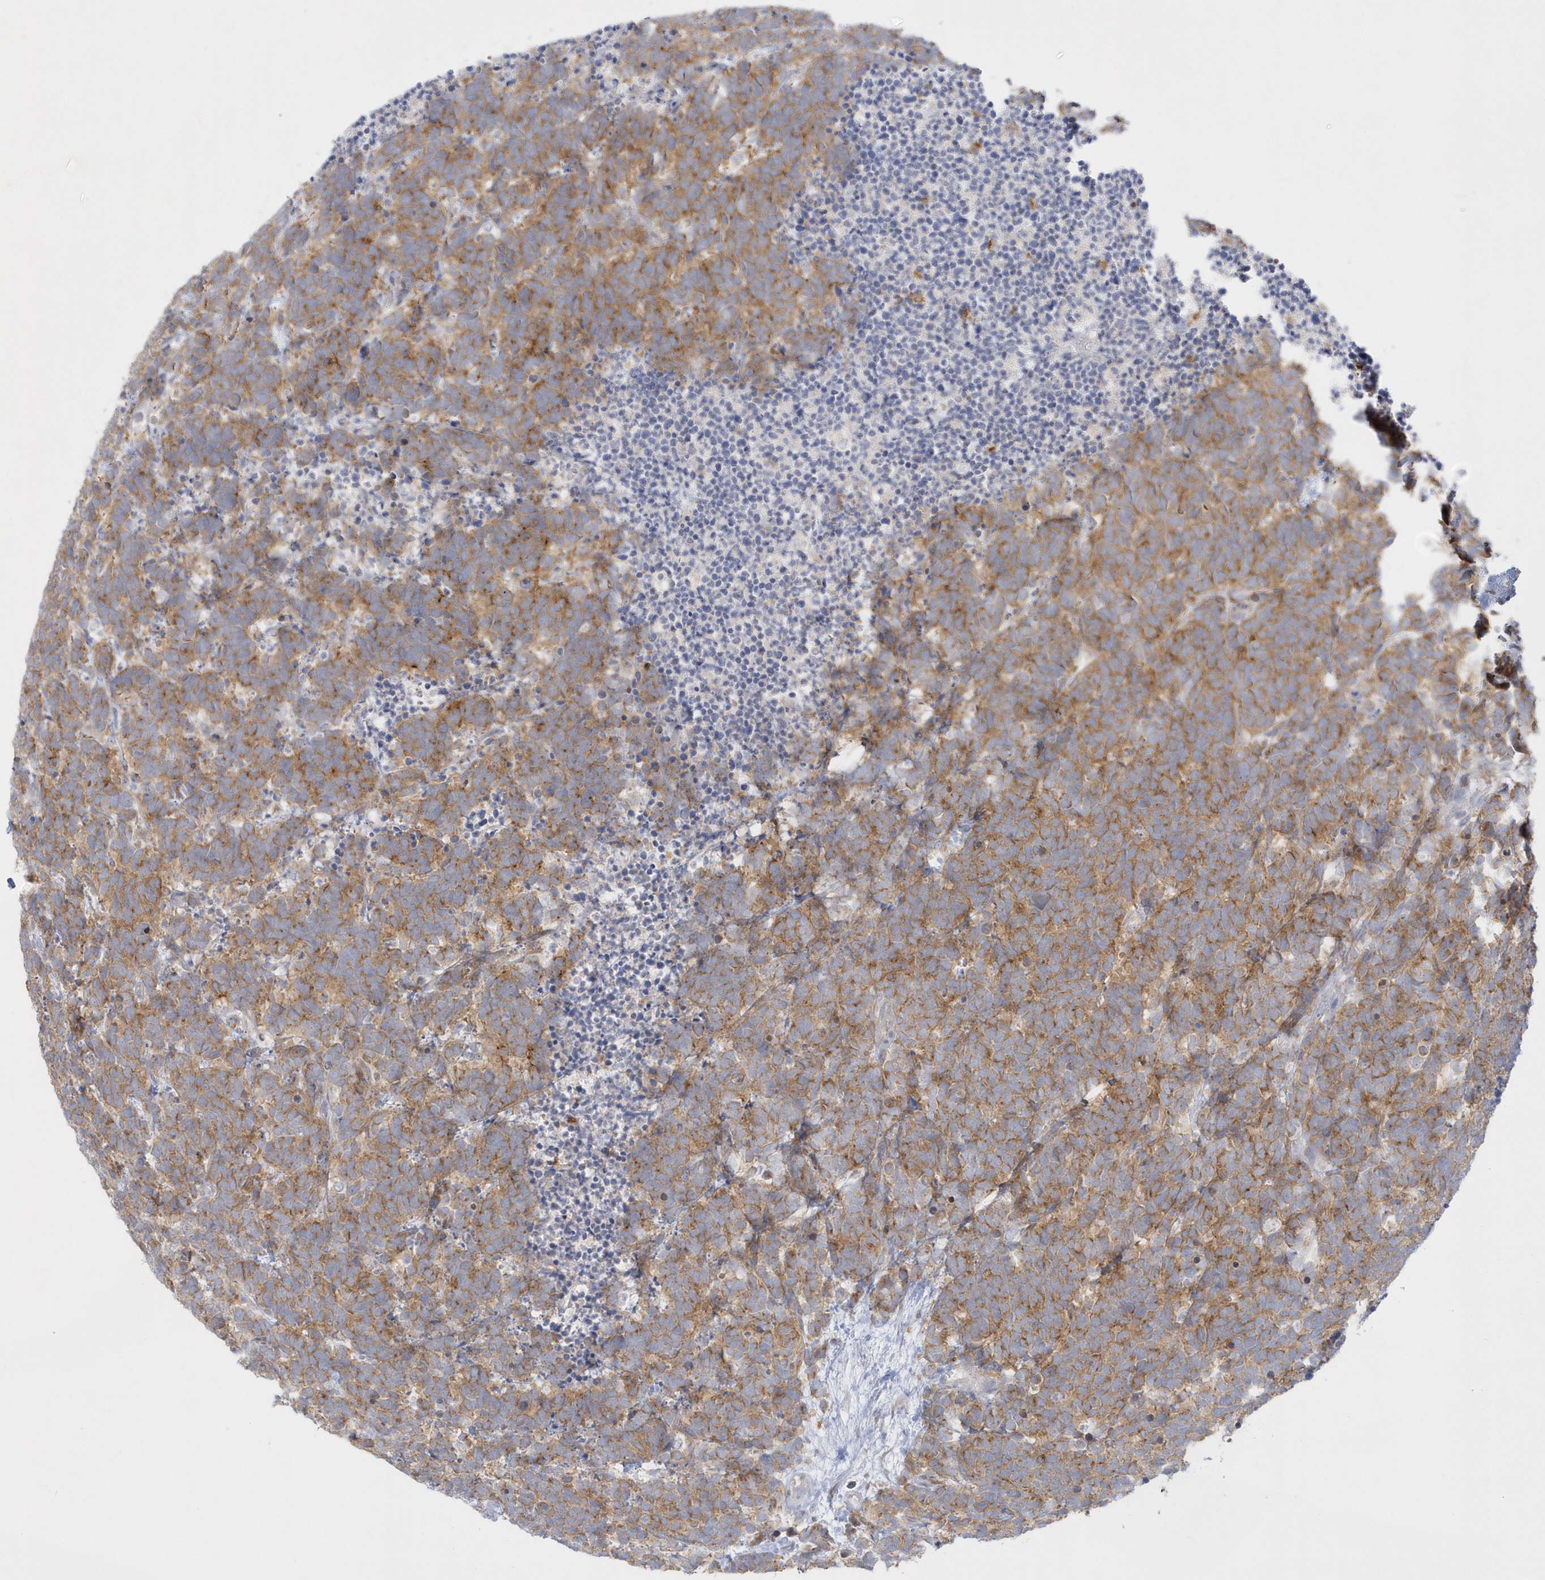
{"staining": {"intensity": "moderate", "quantity": ">75%", "location": "cytoplasmic/membranous"}, "tissue": "carcinoid", "cell_type": "Tumor cells", "image_type": "cancer", "snomed": [{"axis": "morphology", "description": "Carcinoma, NOS"}, {"axis": "morphology", "description": "Carcinoid, malignant, NOS"}, {"axis": "topography", "description": "Urinary bladder"}], "caption": "Moderate cytoplasmic/membranous staining is appreciated in about >75% of tumor cells in carcinoid.", "gene": "DNAJC18", "patient": {"sex": "male", "age": 57}}